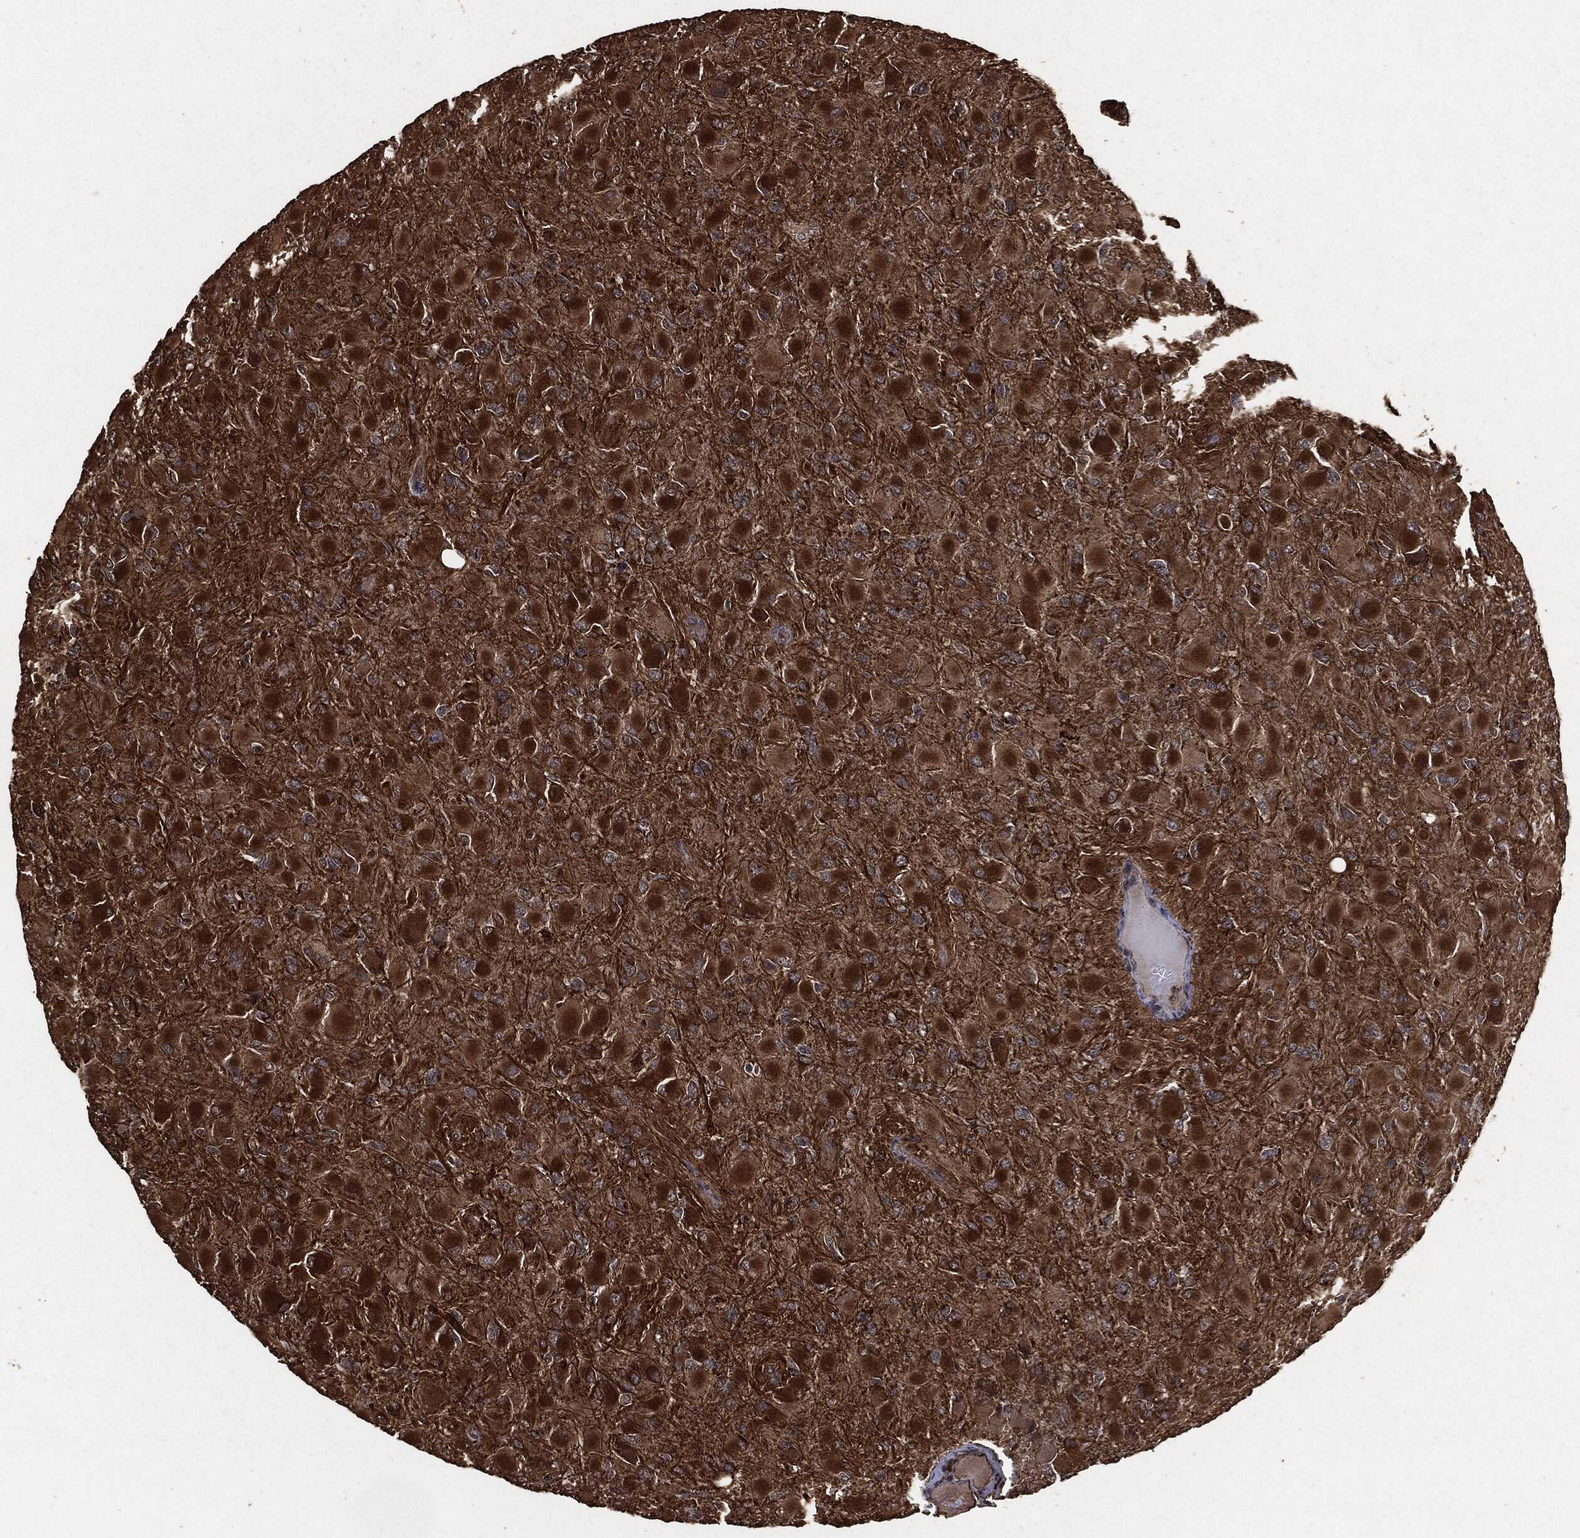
{"staining": {"intensity": "strong", "quantity": "25%-75%", "location": "cytoplasmic/membranous"}, "tissue": "glioma", "cell_type": "Tumor cells", "image_type": "cancer", "snomed": [{"axis": "morphology", "description": "Glioma, malignant, High grade"}, {"axis": "topography", "description": "Cerebral cortex"}], "caption": "The histopathology image reveals immunohistochemical staining of glioma. There is strong cytoplasmic/membranous staining is appreciated in approximately 25%-75% of tumor cells.", "gene": "EGFR", "patient": {"sex": "female", "age": 36}}